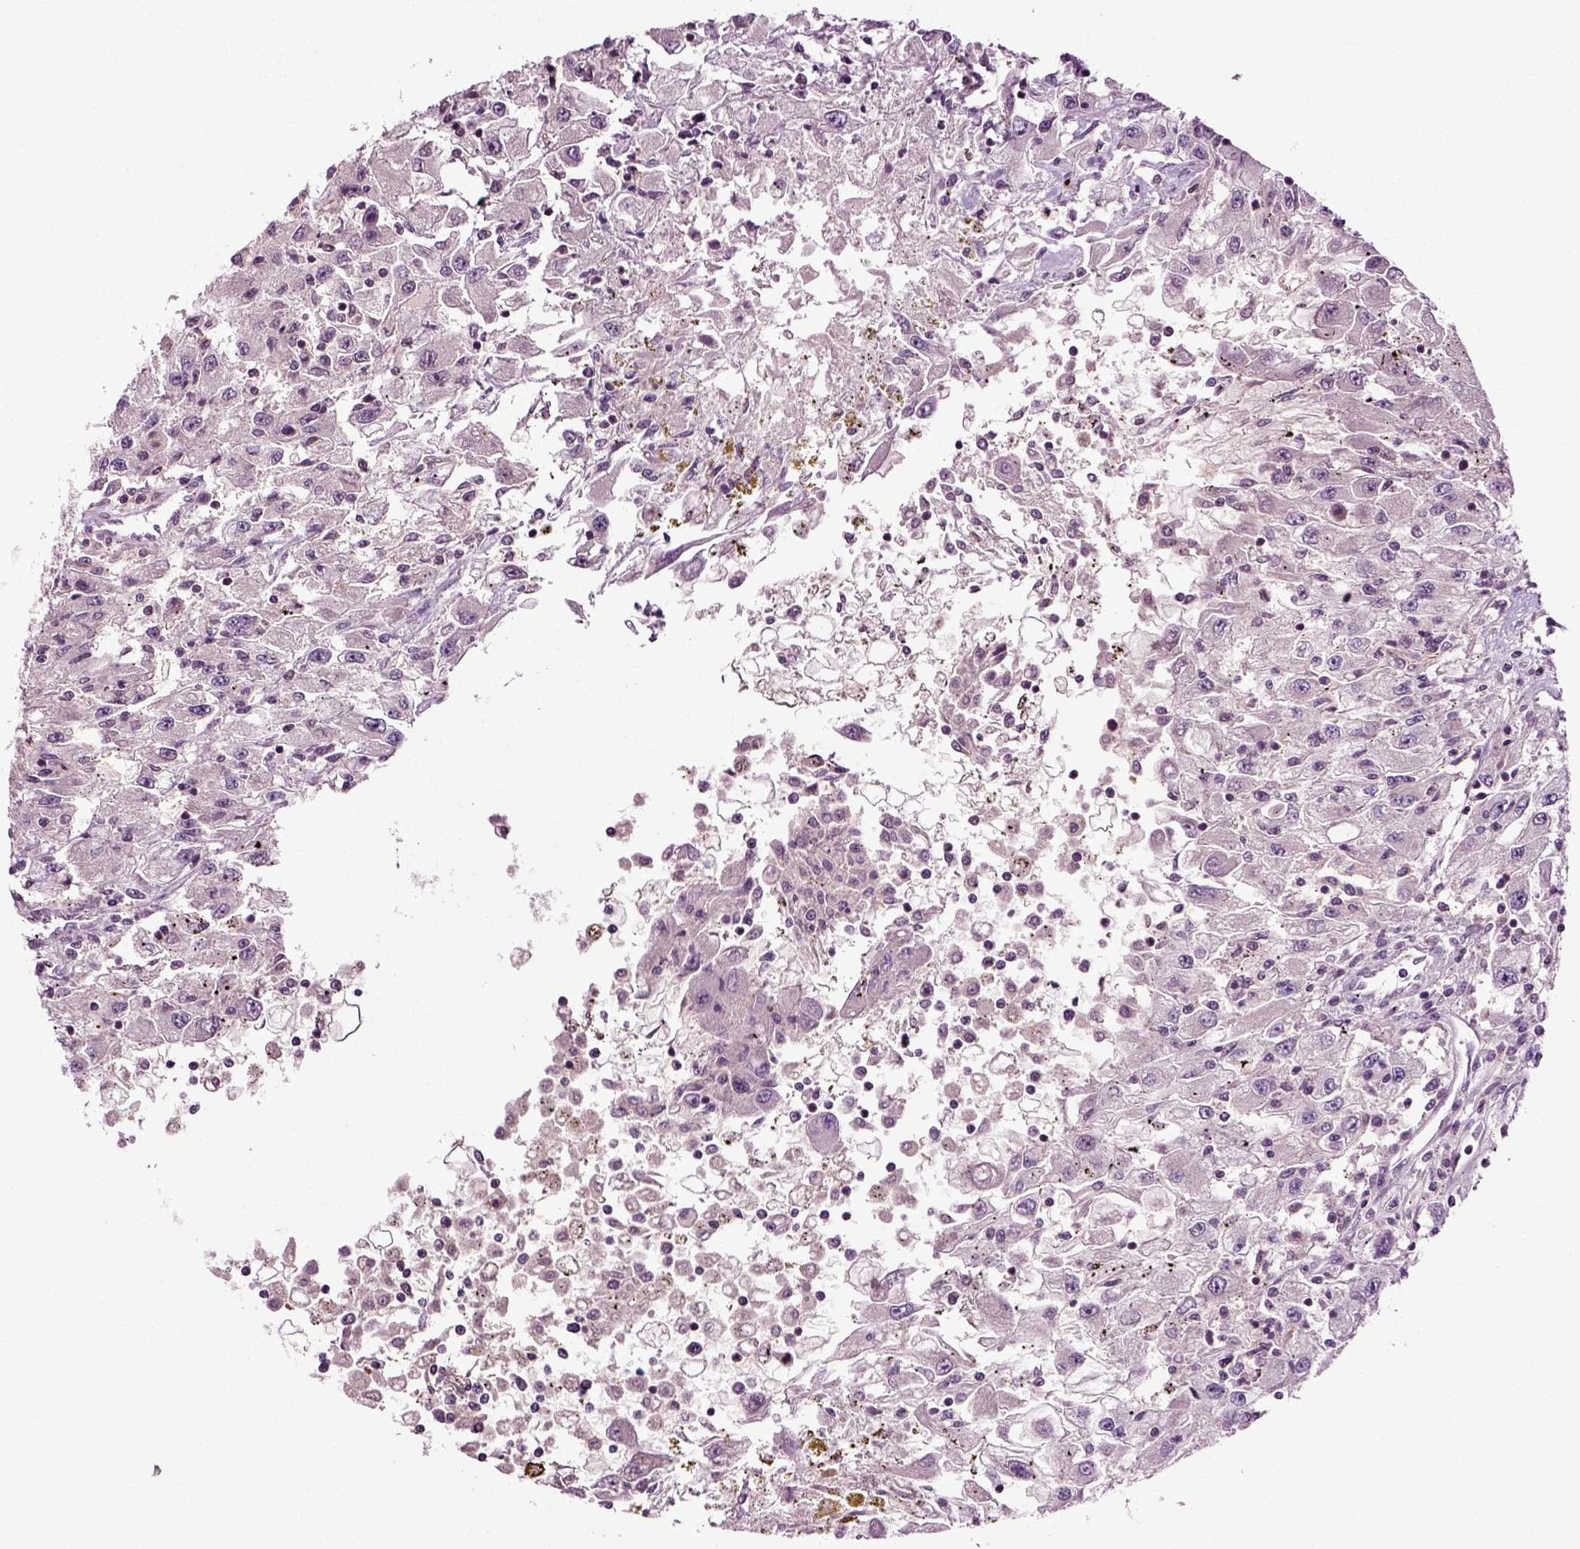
{"staining": {"intensity": "negative", "quantity": "none", "location": "none"}, "tissue": "renal cancer", "cell_type": "Tumor cells", "image_type": "cancer", "snomed": [{"axis": "morphology", "description": "Adenocarcinoma, NOS"}, {"axis": "topography", "description": "Kidney"}], "caption": "This is an immunohistochemistry micrograph of human renal cancer. There is no staining in tumor cells.", "gene": "KNSTRN", "patient": {"sex": "female", "age": 67}}